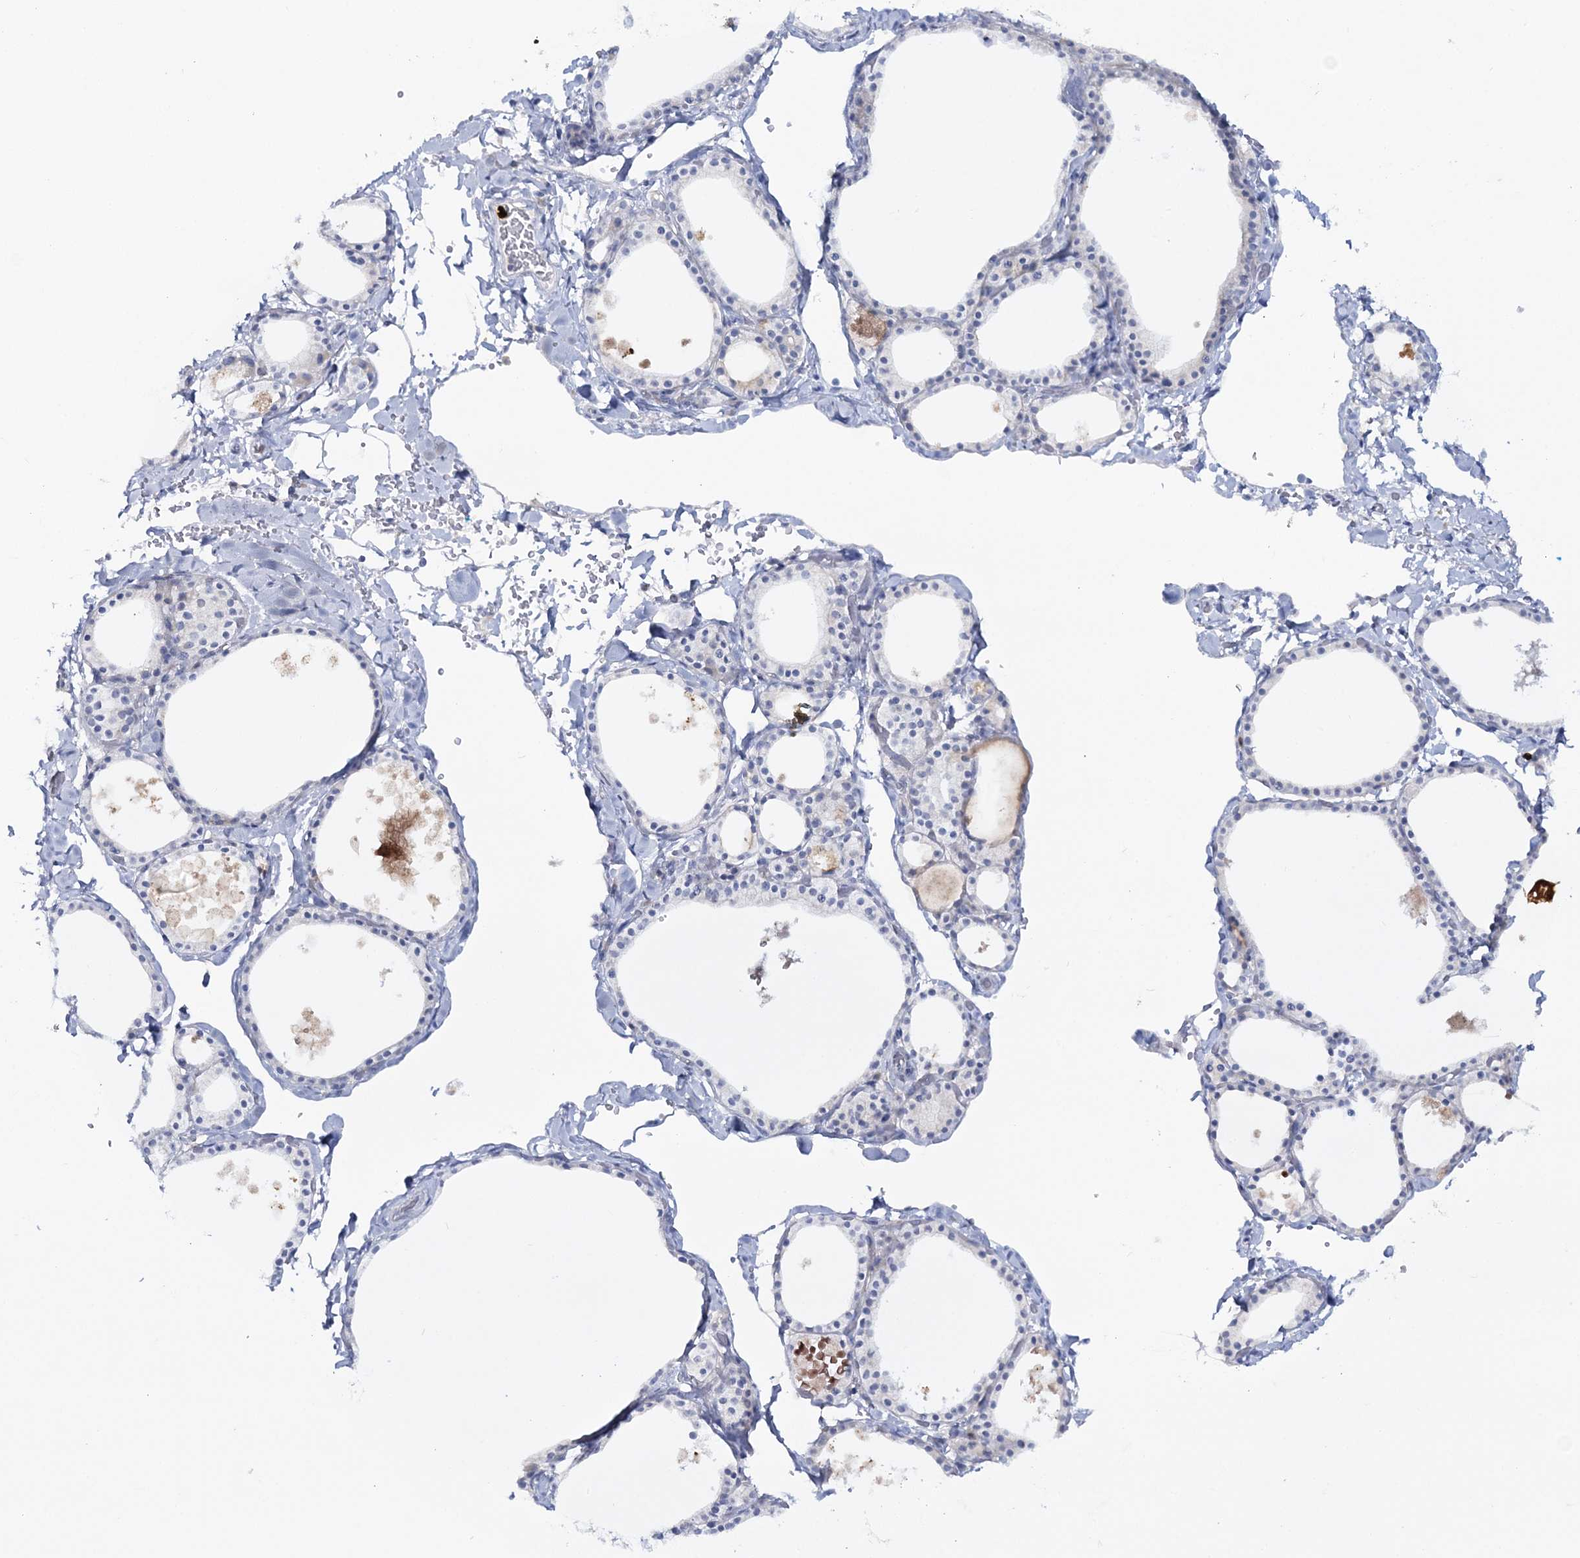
{"staining": {"intensity": "negative", "quantity": "none", "location": "none"}, "tissue": "thyroid gland", "cell_type": "Glandular cells", "image_type": "normal", "snomed": [{"axis": "morphology", "description": "Normal tissue, NOS"}, {"axis": "topography", "description": "Thyroid gland"}], "caption": "Immunohistochemical staining of benign thyroid gland displays no significant expression in glandular cells. Brightfield microscopy of IHC stained with DAB (3,3'-diaminobenzidine) (brown) and hematoxylin (blue), captured at high magnification.", "gene": "WDSUB1", "patient": {"sex": "male", "age": 56}}